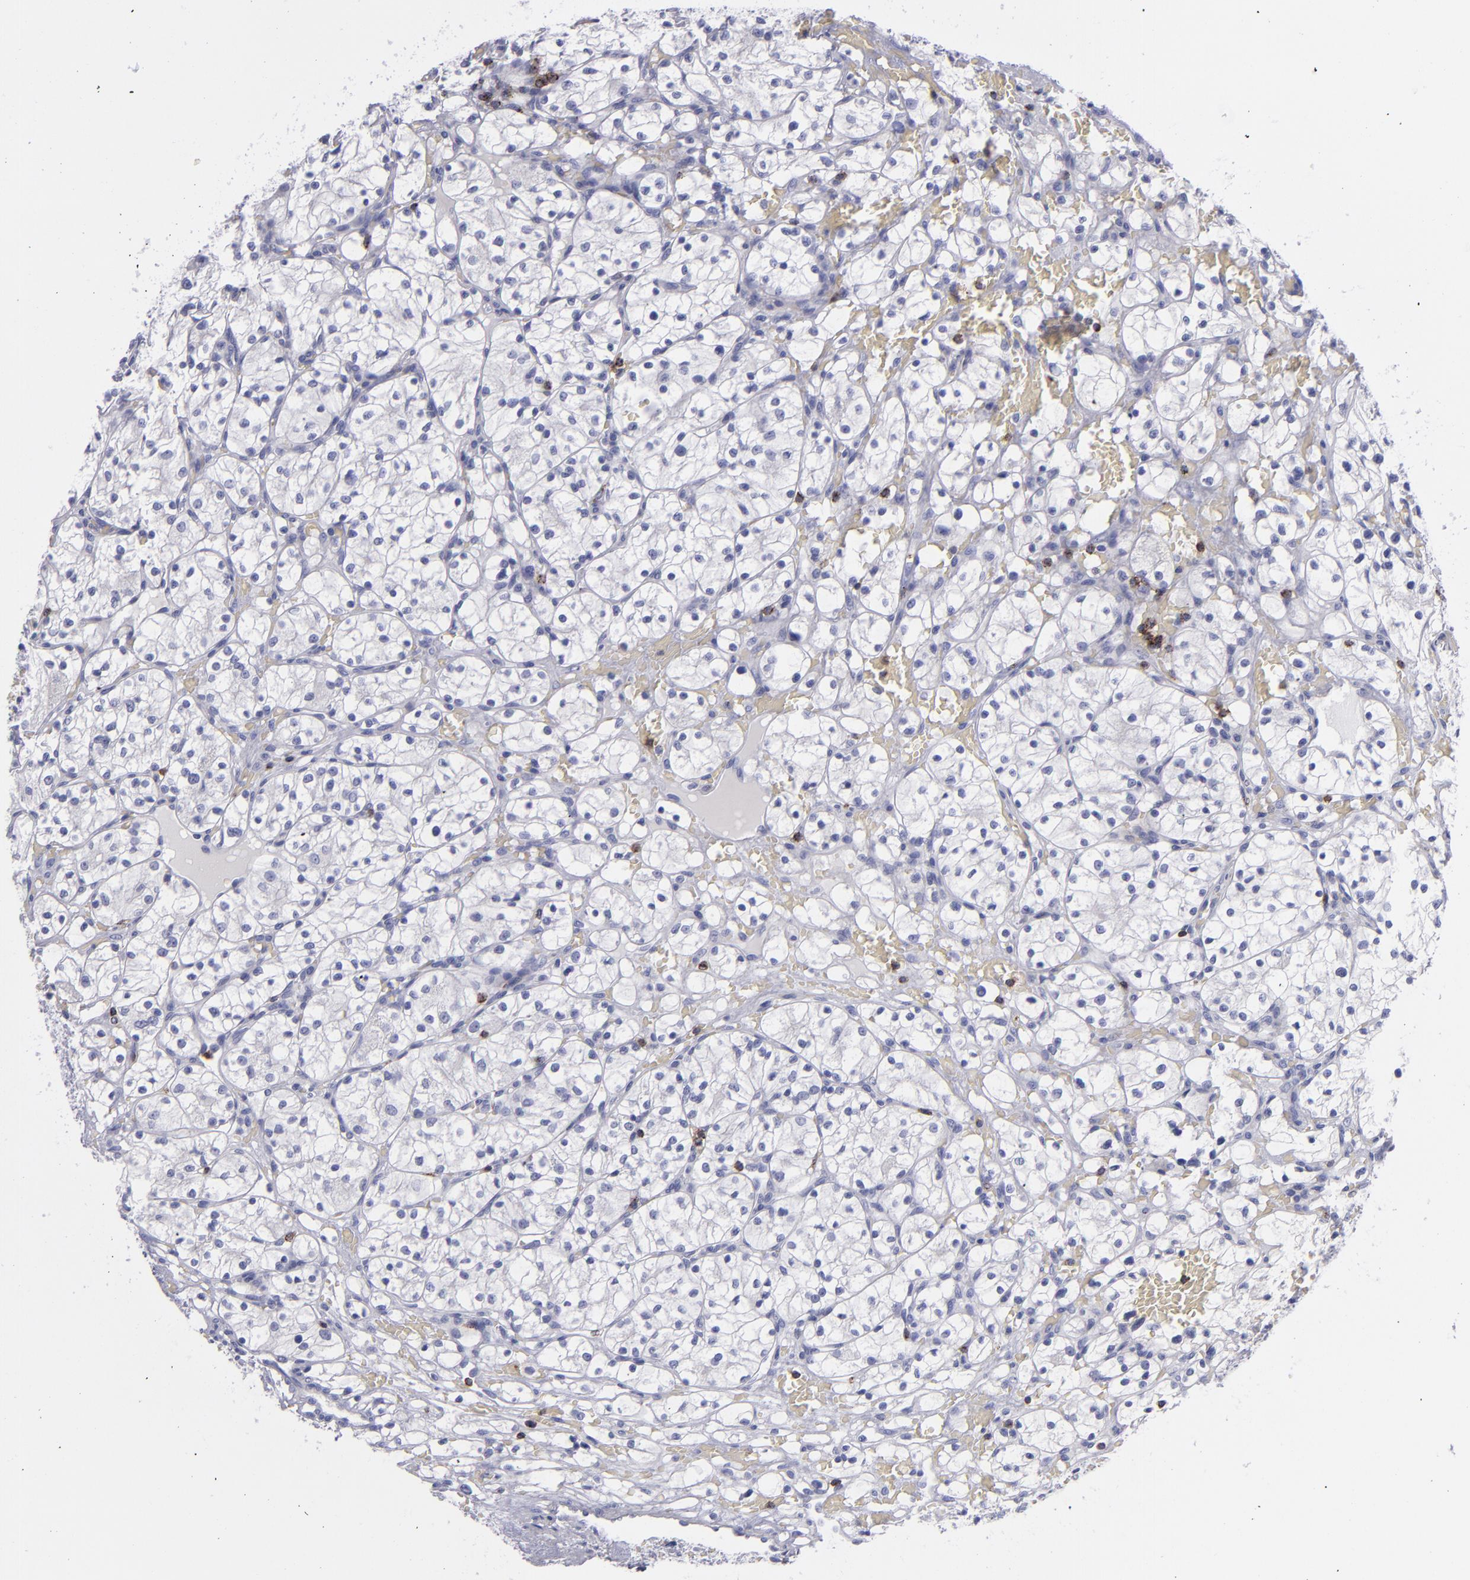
{"staining": {"intensity": "negative", "quantity": "none", "location": "none"}, "tissue": "renal cancer", "cell_type": "Tumor cells", "image_type": "cancer", "snomed": [{"axis": "morphology", "description": "Adenocarcinoma, NOS"}, {"axis": "topography", "description": "Kidney"}], "caption": "Immunohistochemistry (IHC) photomicrograph of neoplastic tissue: human renal adenocarcinoma stained with DAB exhibits no significant protein expression in tumor cells.", "gene": "CD2", "patient": {"sex": "female", "age": 60}}